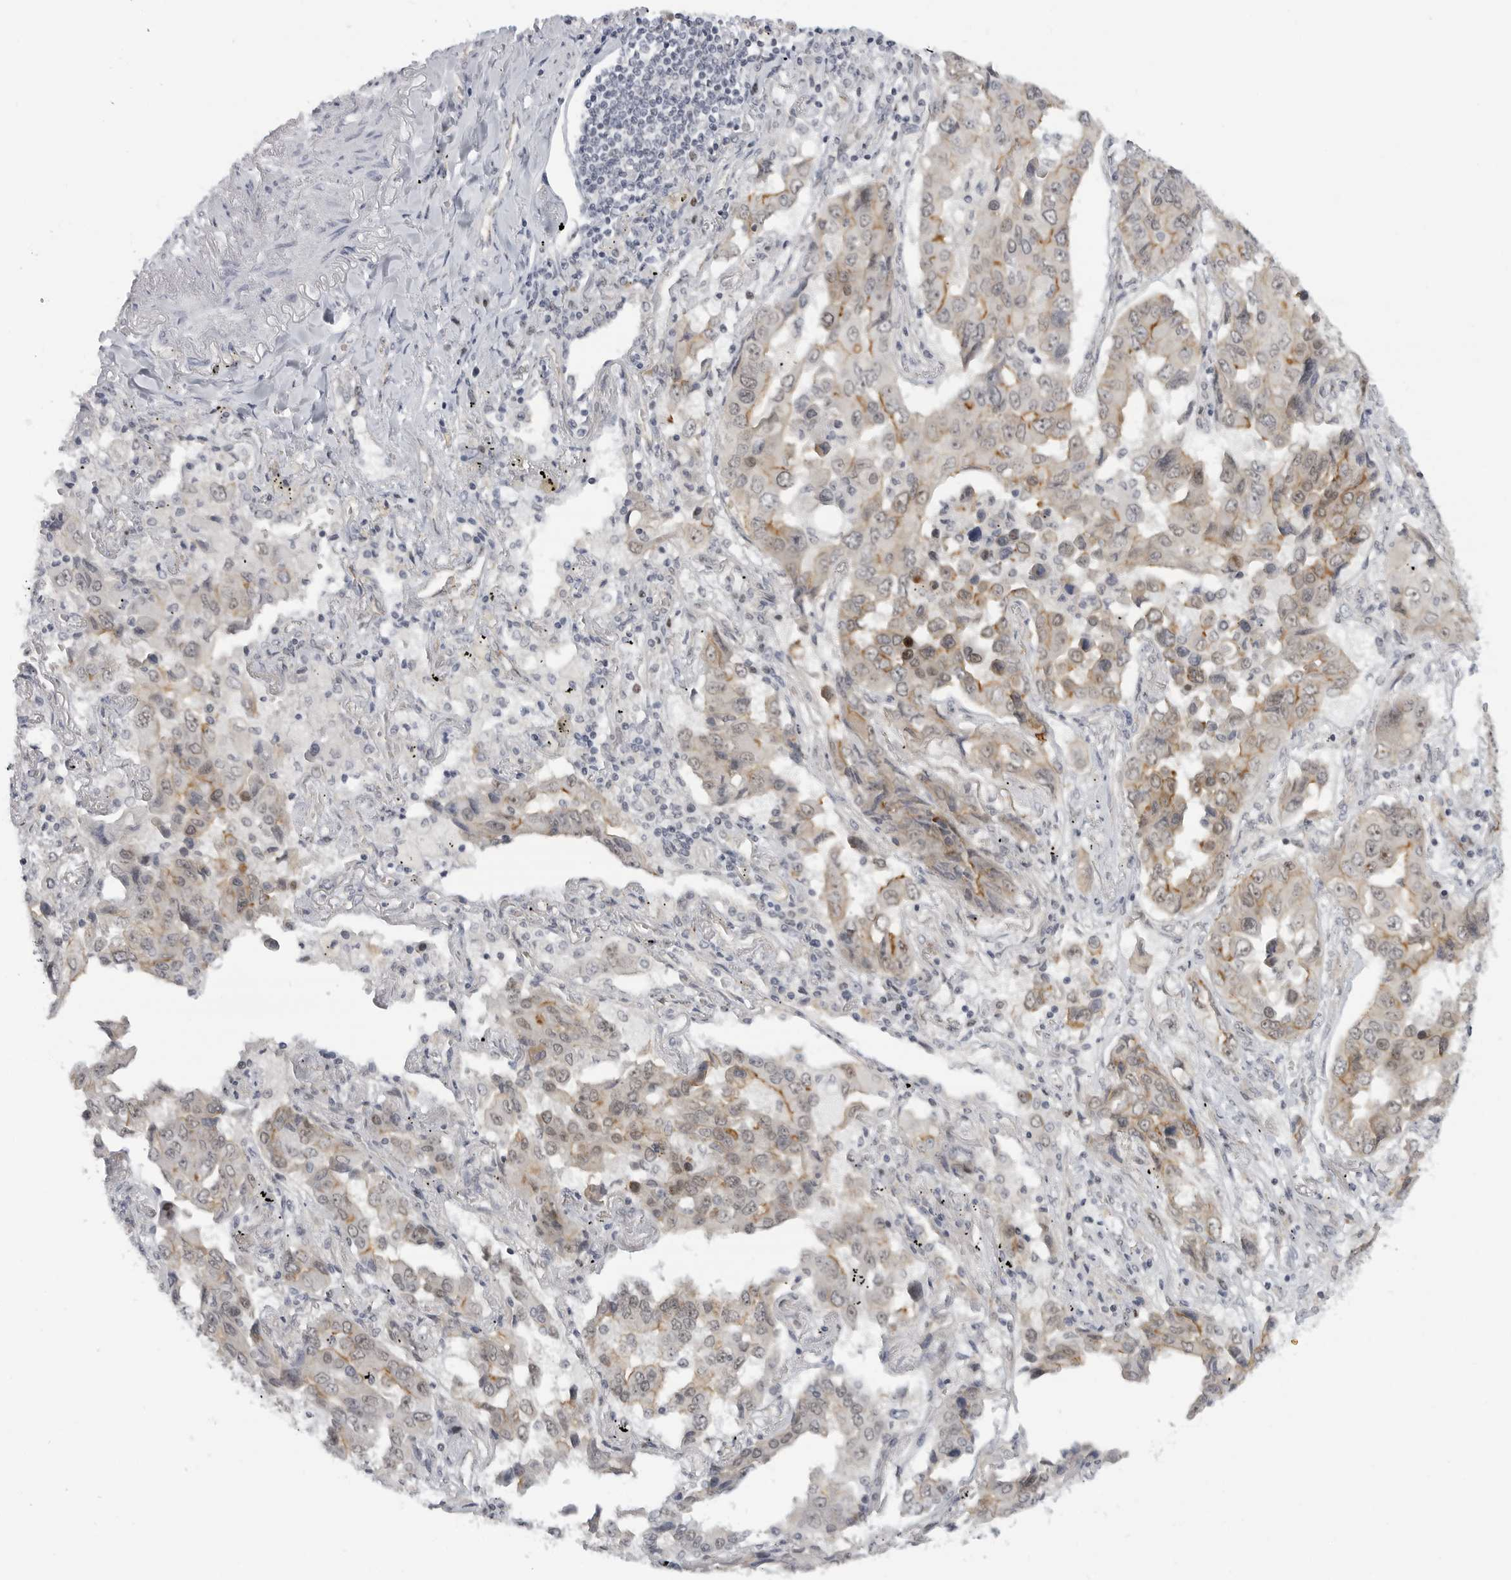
{"staining": {"intensity": "weak", "quantity": "<25%", "location": "cytoplasmic/membranous,nuclear"}, "tissue": "lung cancer", "cell_type": "Tumor cells", "image_type": "cancer", "snomed": [{"axis": "morphology", "description": "Adenocarcinoma, NOS"}, {"axis": "topography", "description": "Lung"}], "caption": "There is no significant positivity in tumor cells of lung cancer.", "gene": "CEP295NL", "patient": {"sex": "female", "age": 65}}